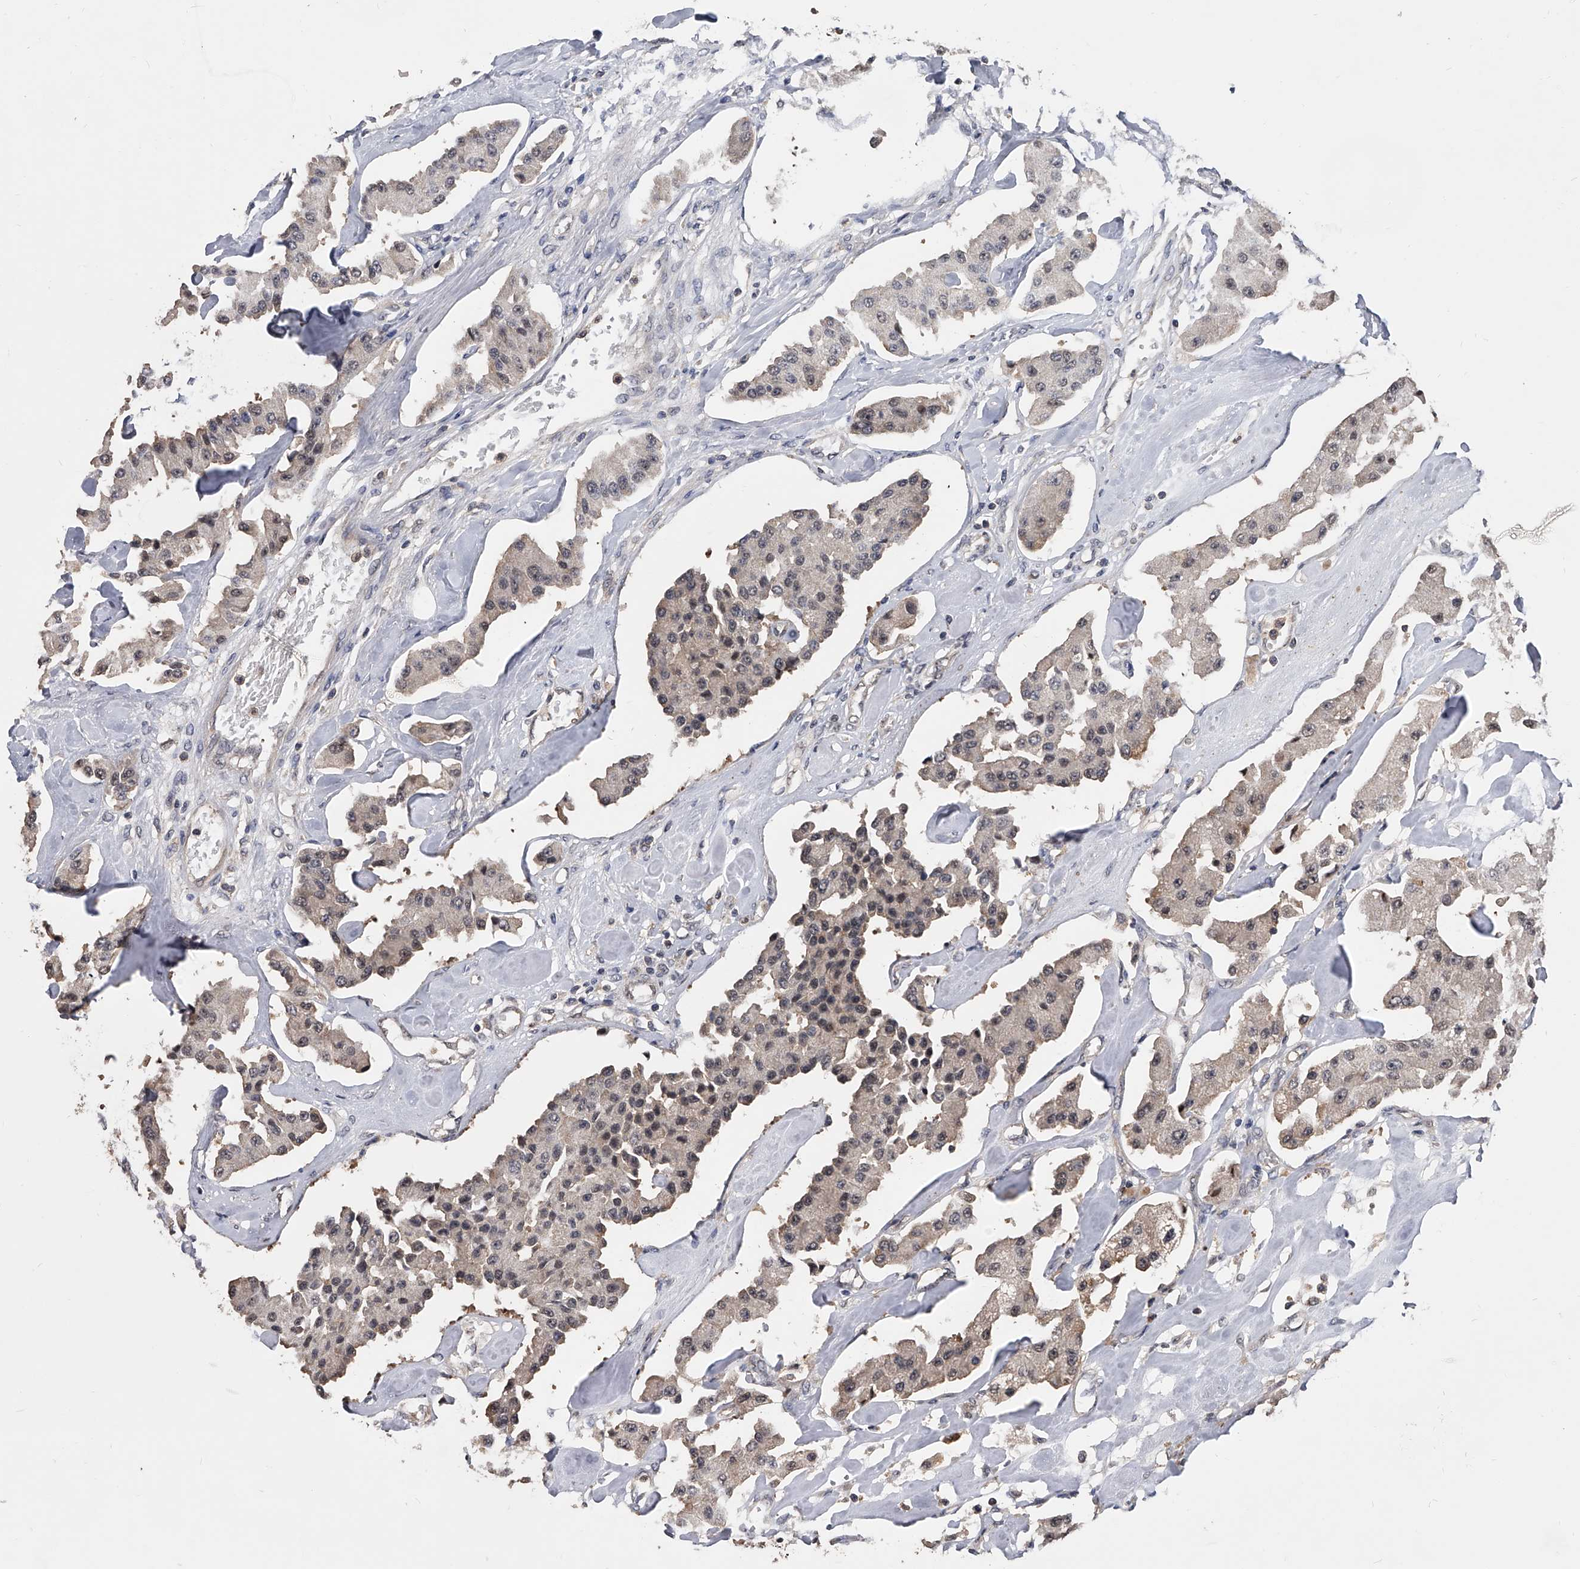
{"staining": {"intensity": "weak", "quantity": "<25%", "location": "nuclear"}, "tissue": "carcinoid", "cell_type": "Tumor cells", "image_type": "cancer", "snomed": [{"axis": "morphology", "description": "Carcinoid, malignant, NOS"}, {"axis": "topography", "description": "Pancreas"}], "caption": "Immunohistochemistry (IHC) of human carcinoid reveals no staining in tumor cells.", "gene": "EFCAB7", "patient": {"sex": "male", "age": 41}}